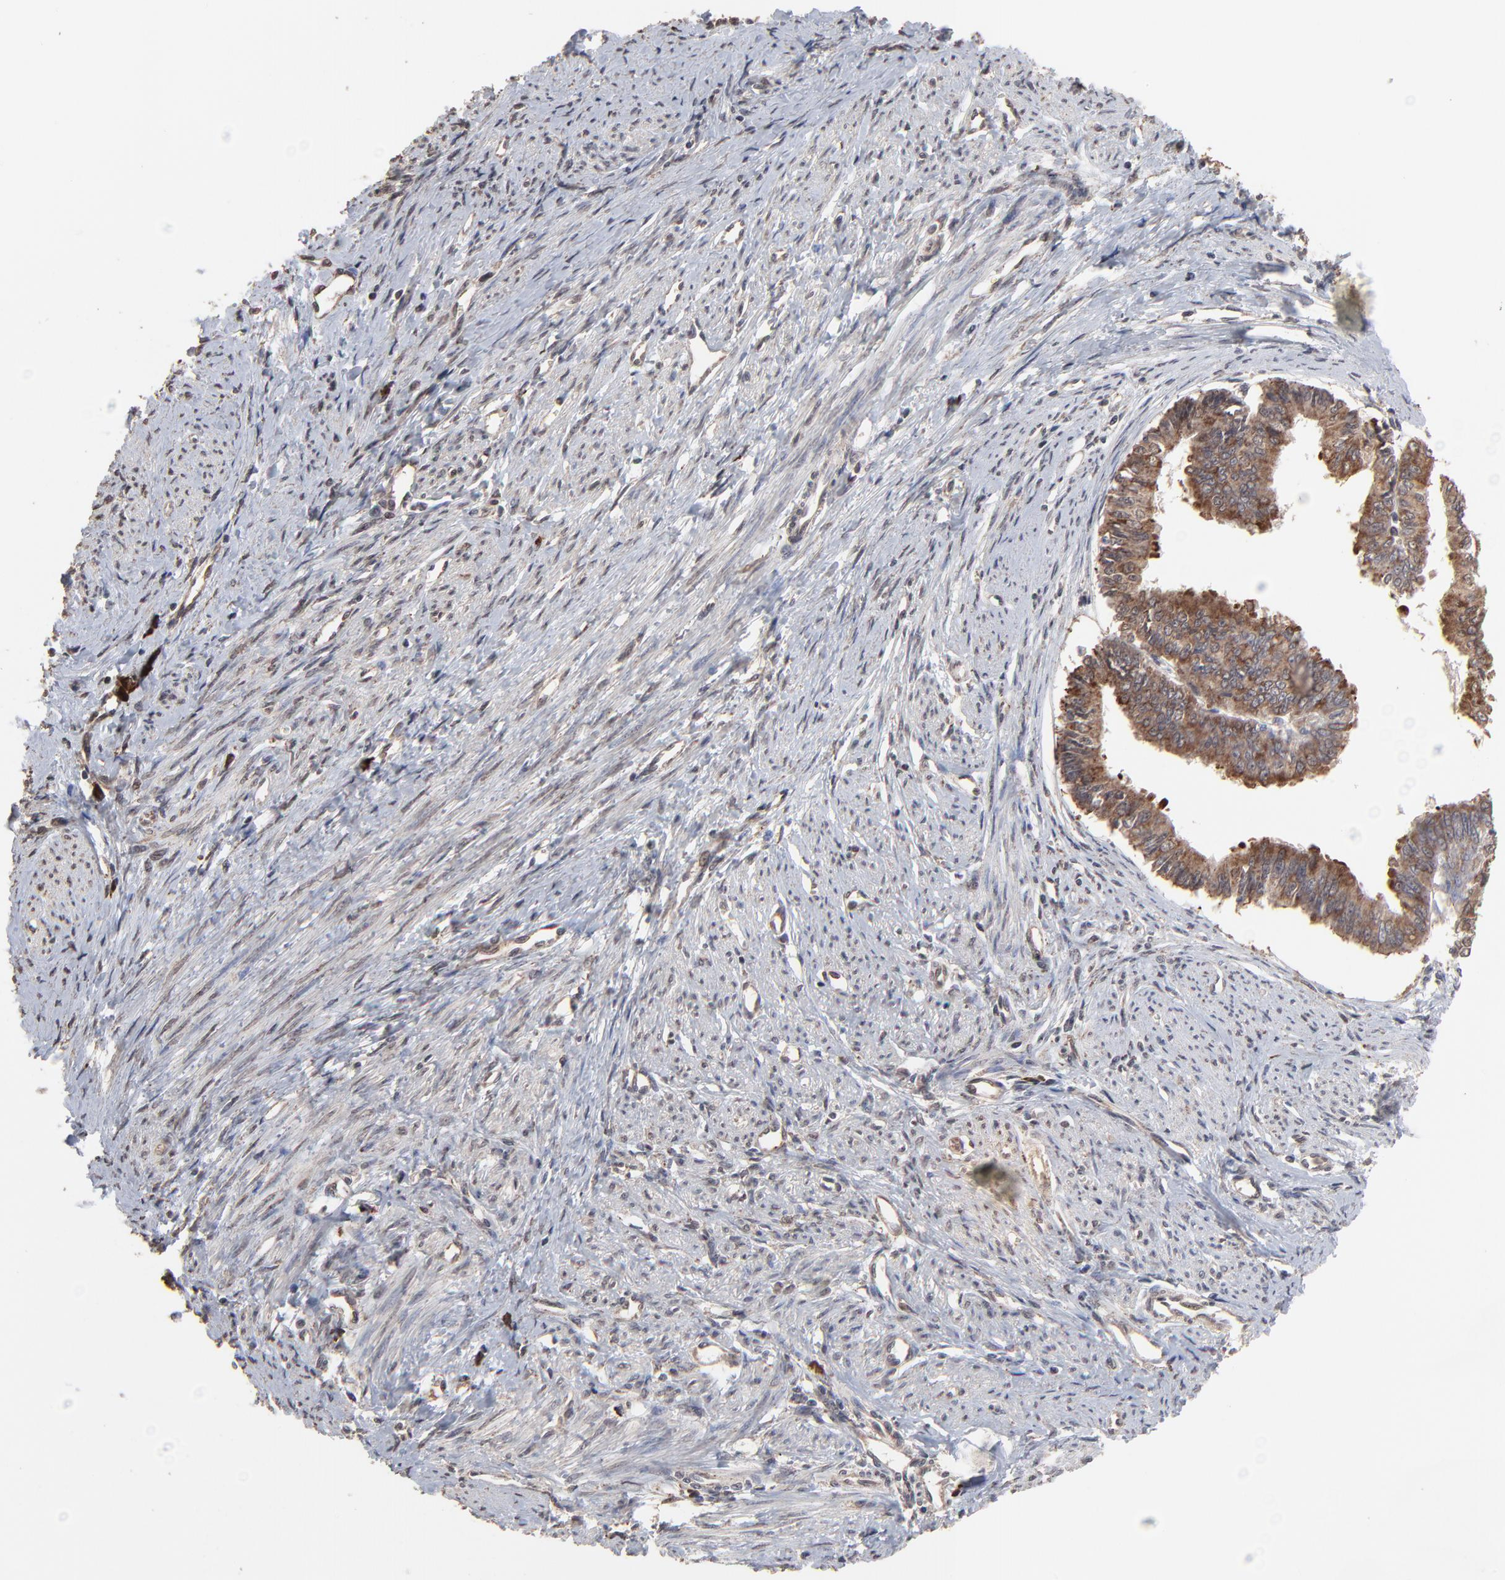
{"staining": {"intensity": "moderate", "quantity": ">75%", "location": "cytoplasmic/membranous"}, "tissue": "endometrial cancer", "cell_type": "Tumor cells", "image_type": "cancer", "snomed": [{"axis": "morphology", "description": "Adenocarcinoma, NOS"}, {"axis": "topography", "description": "Endometrium"}], "caption": "Tumor cells exhibit medium levels of moderate cytoplasmic/membranous expression in approximately >75% of cells in human endometrial cancer (adenocarcinoma).", "gene": "CHM", "patient": {"sex": "female", "age": 76}}